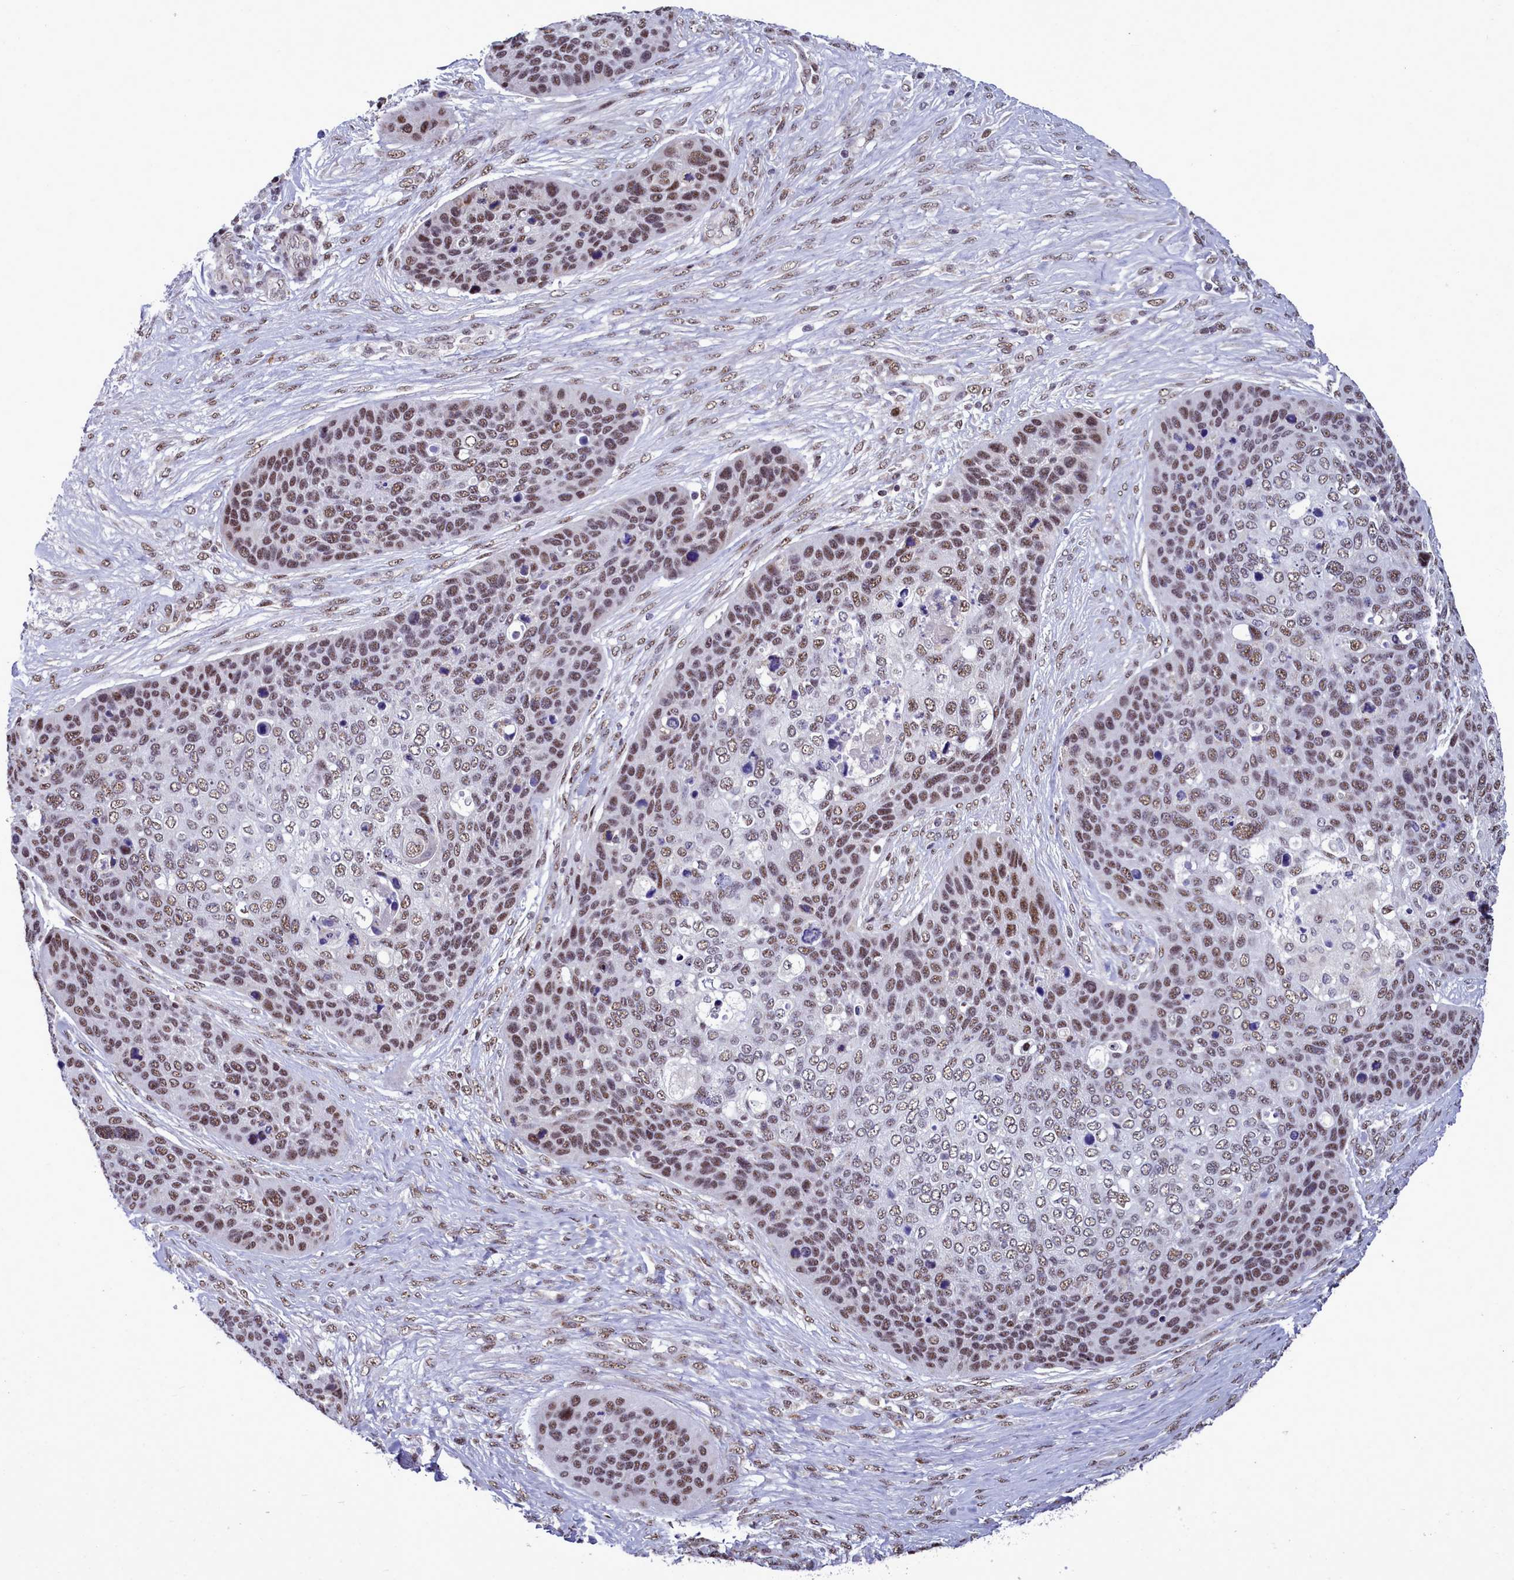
{"staining": {"intensity": "moderate", "quantity": ">75%", "location": "nuclear"}, "tissue": "skin cancer", "cell_type": "Tumor cells", "image_type": "cancer", "snomed": [{"axis": "morphology", "description": "Basal cell carcinoma"}, {"axis": "topography", "description": "Skin"}], "caption": "Brown immunohistochemical staining in human skin basal cell carcinoma demonstrates moderate nuclear positivity in about >75% of tumor cells.", "gene": "POM121L2", "patient": {"sex": "female", "age": 74}}